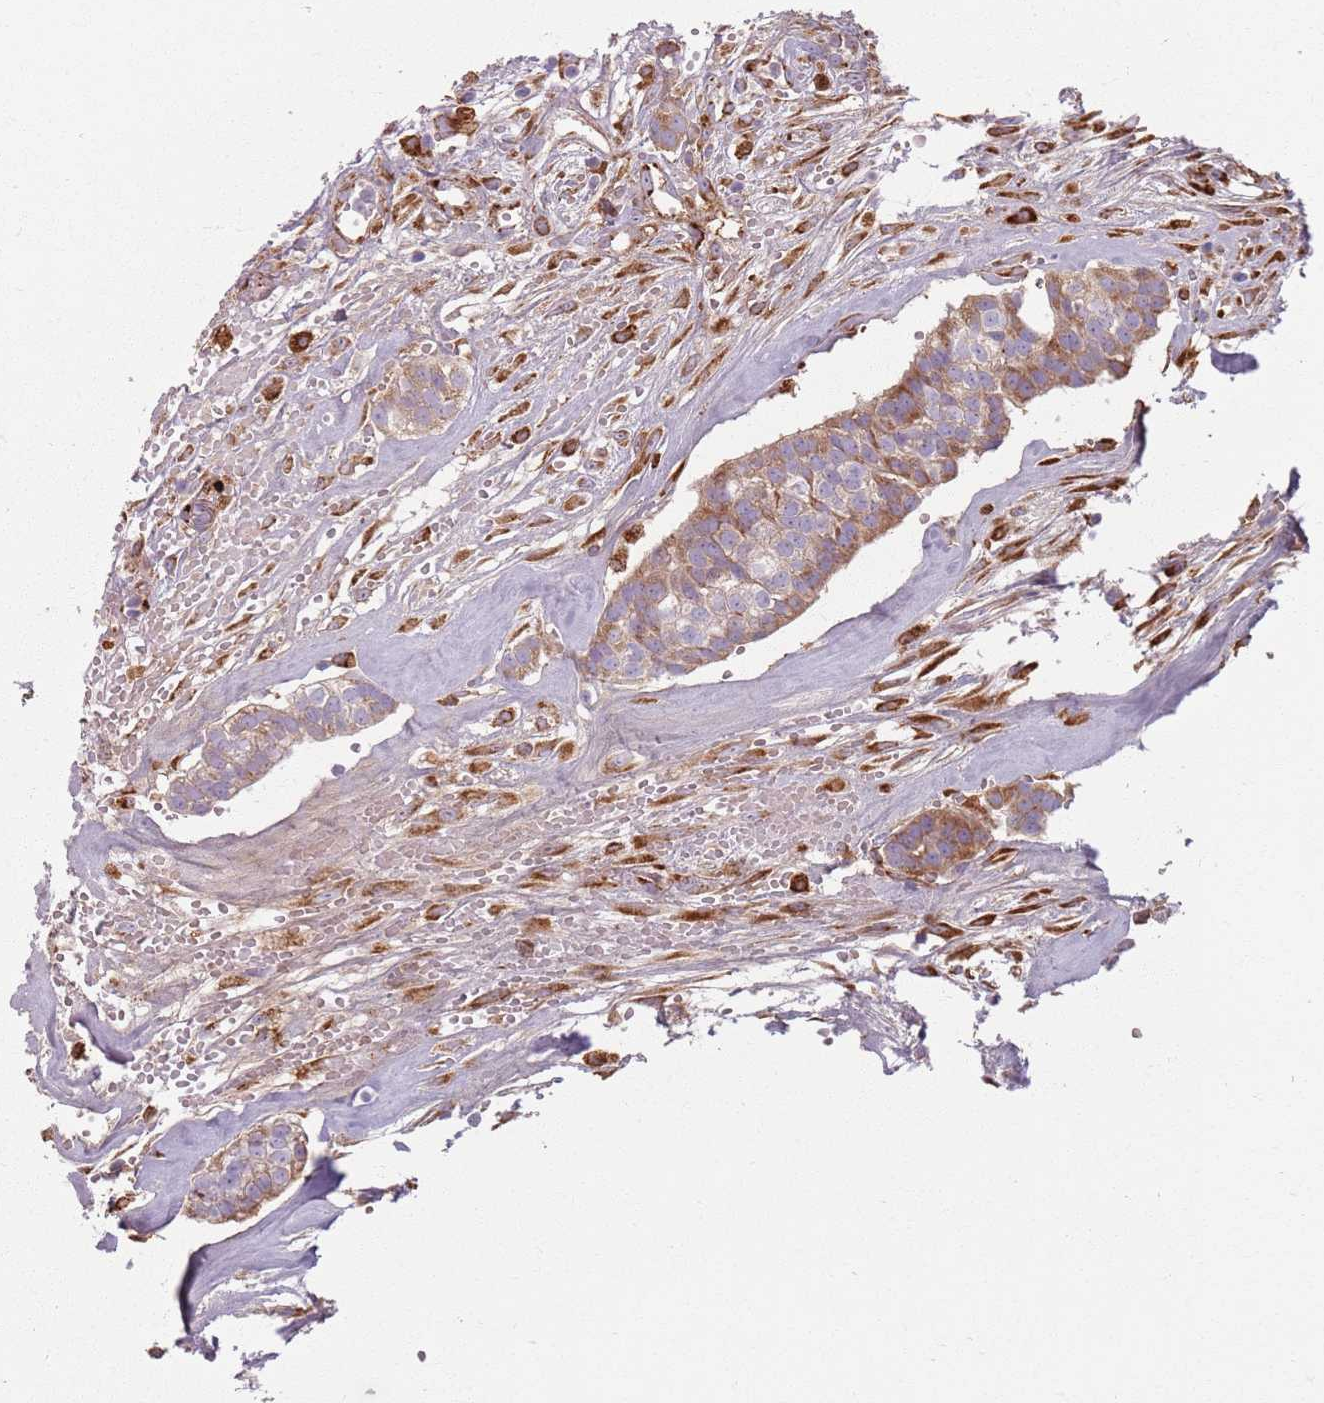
{"staining": {"intensity": "moderate", "quantity": "25%-75%", "location": "cytoplasmic/membranous"}, "tissue": "head and neck cancer", "cell_type": "Tumor cells", "image_type": "cancer", "snomed": [{"axis": "morphology", "description": "Adenocarcinoma, NOS"}, {"axis": "topography", "description": "Head-Neck"}], "caption": "Immunohistochemistry (DAB (3,3'-diaminobenzidine)) staining of human head and neck cancer (adenocarcinoma) exhibits moderate cytoplasmic/membranous protein expression in about 25%-75% of tumor cells.", "gene": "COLGALT1", "patient": {"sex": "male", "age": 81}}